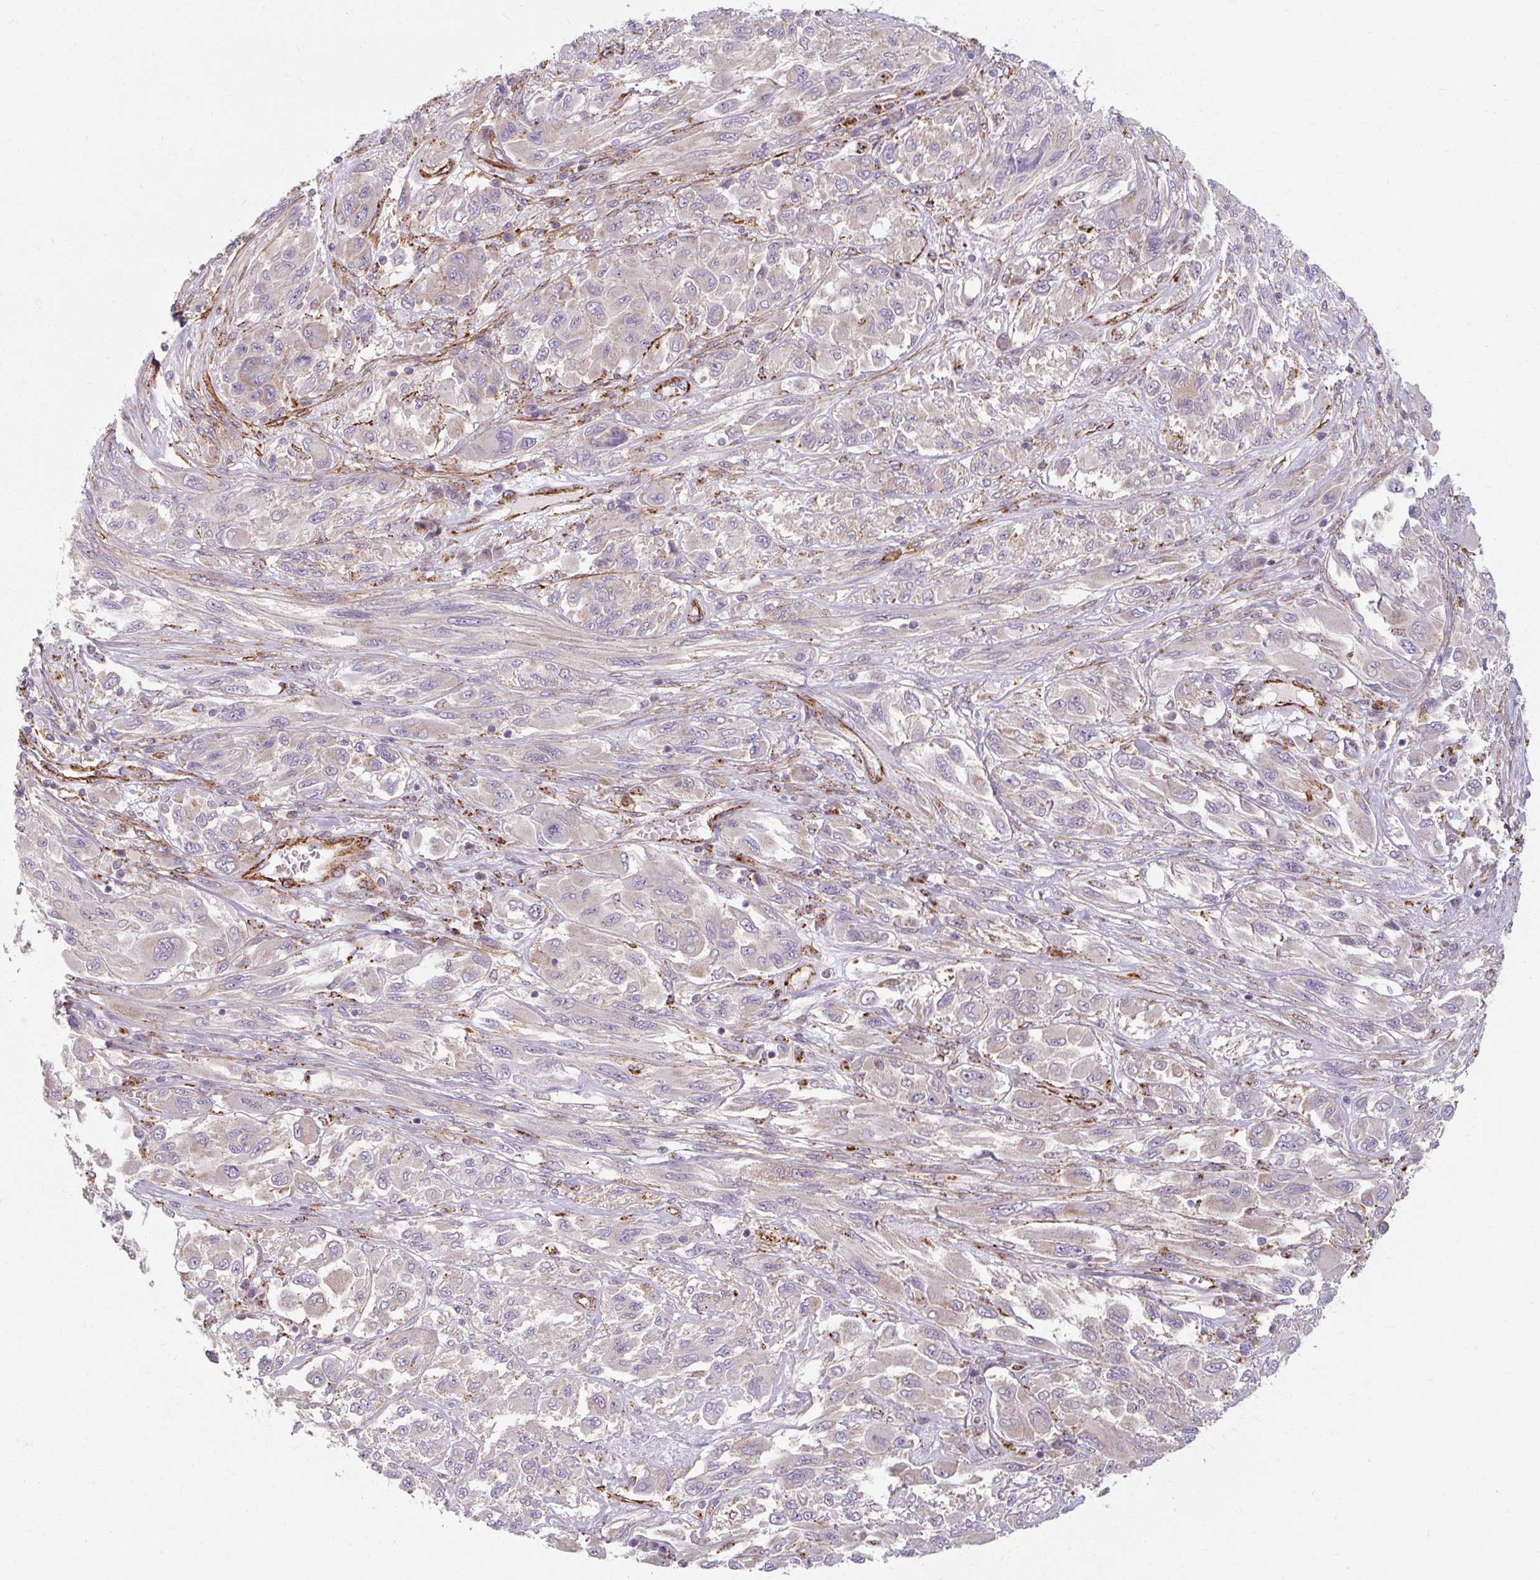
{"staining": {"intensity": "negative", "quantity": "none", "location": "none"}, "tissue": "melanoma", "cell_type": "Tumor cells", "image_type": "cancer", "snomed": [{"axis": "morphology", "description": "Malignant melanoma, NOS"}, {"axis": "topography", "description": "Skin"}], "caption": "There is no significant staining in tumor cells of malignant melanoma.", "gene": "MRPS5", "patient": {"sex": "female", "age": 91}}